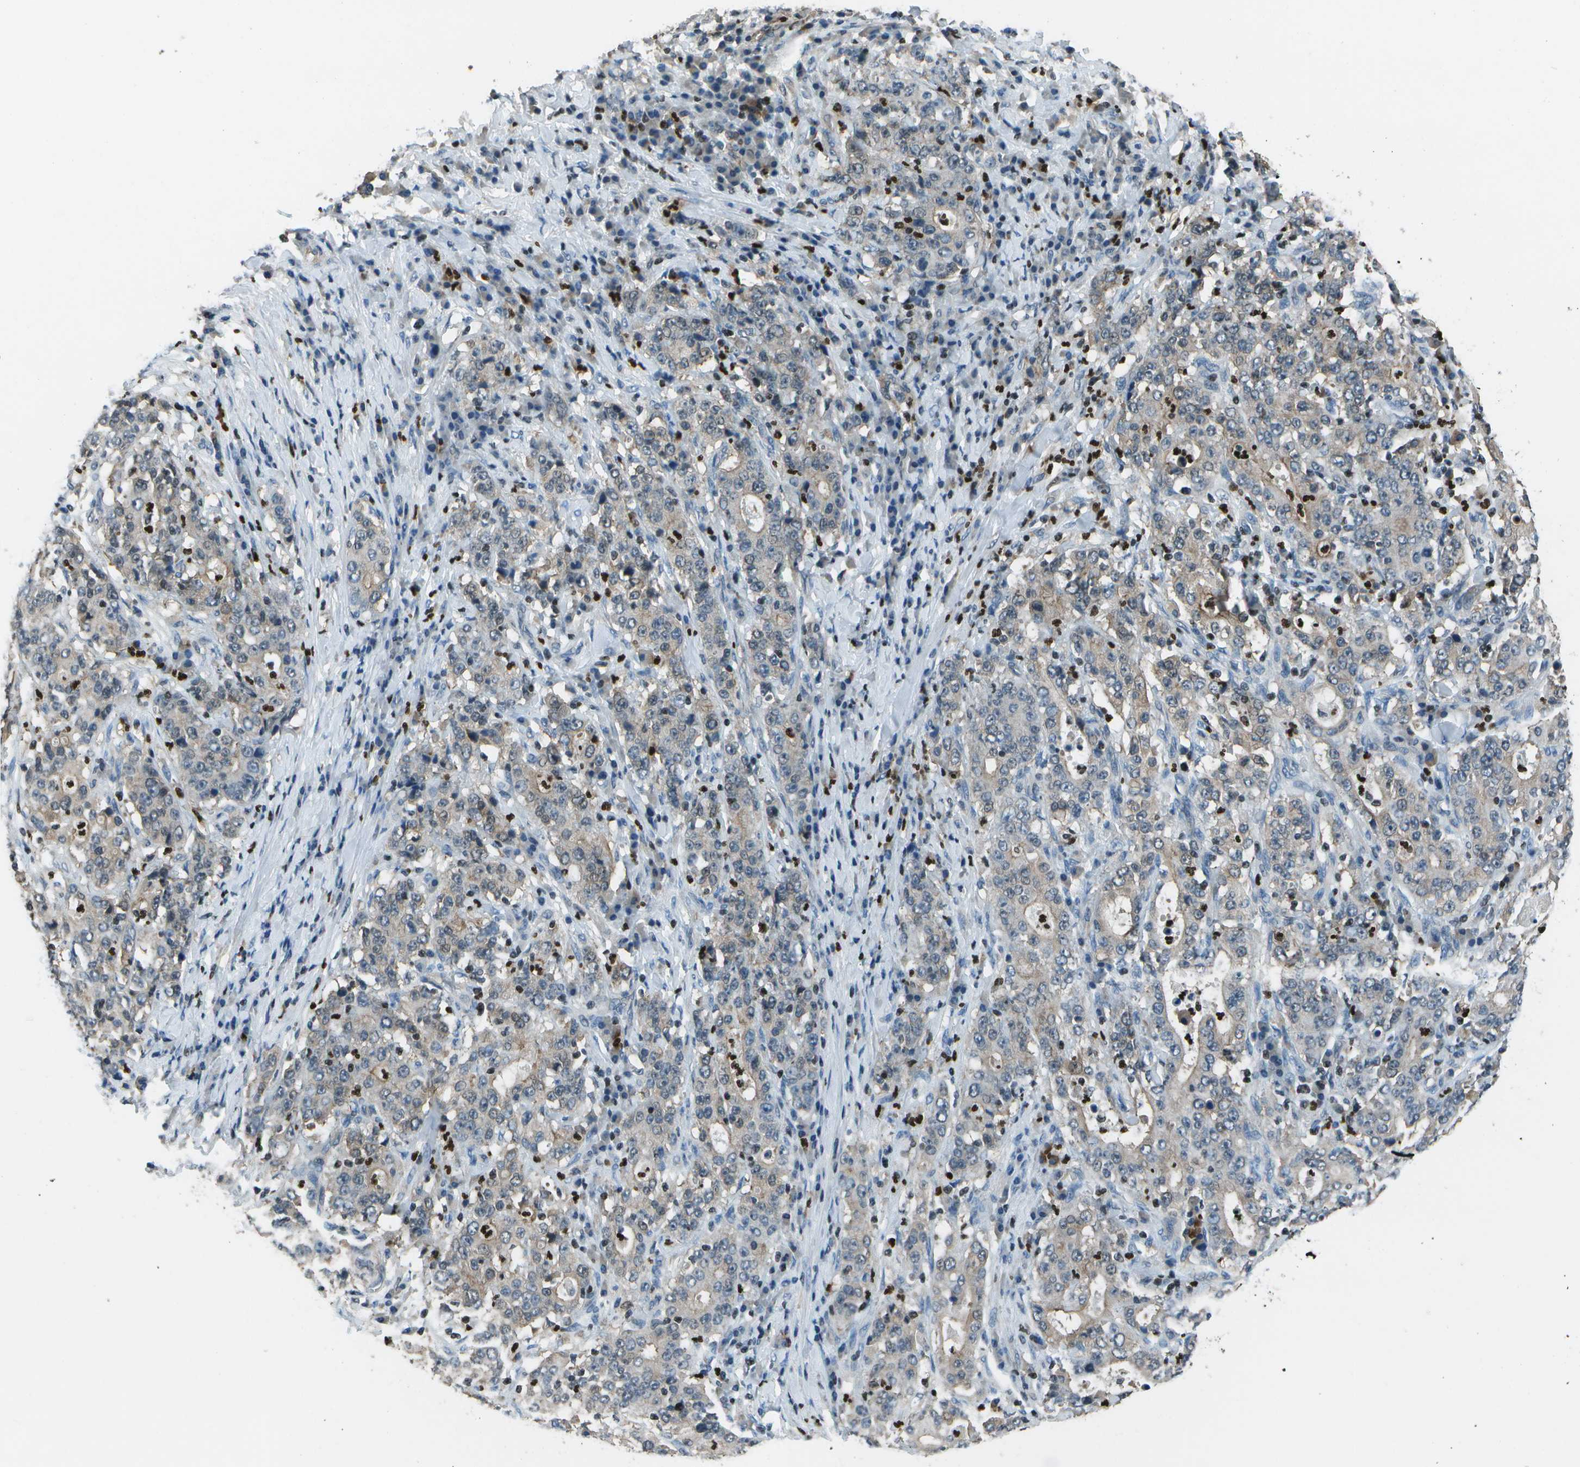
{"staining": {"intensity": "weak", "quantity": ">75%", "location": "cytoplasmic/membranous"}, "tissue": "stomach cancer", "cell_type": "Tumor cells", "image_type": "cancer", "snomed": [{"axis": "morphology", "description": "Normal tissue, NOS"}, {"axis": "morphology", "description": "Adenocarcinoma, NOS"}, {"axis": "topography", "description": "Stomach, upper"}, {"axis": "topography", "description": "Stomach"}], "caption": "DAB immunohistochemical staining of stomach cancer (adenocarcinoma) exhibits weak cytoplasmic/membranous protein staining in about >75% of tumor cells.", "gene": "PDLIM1", "patient": {"sex": "male", "age": 59}}